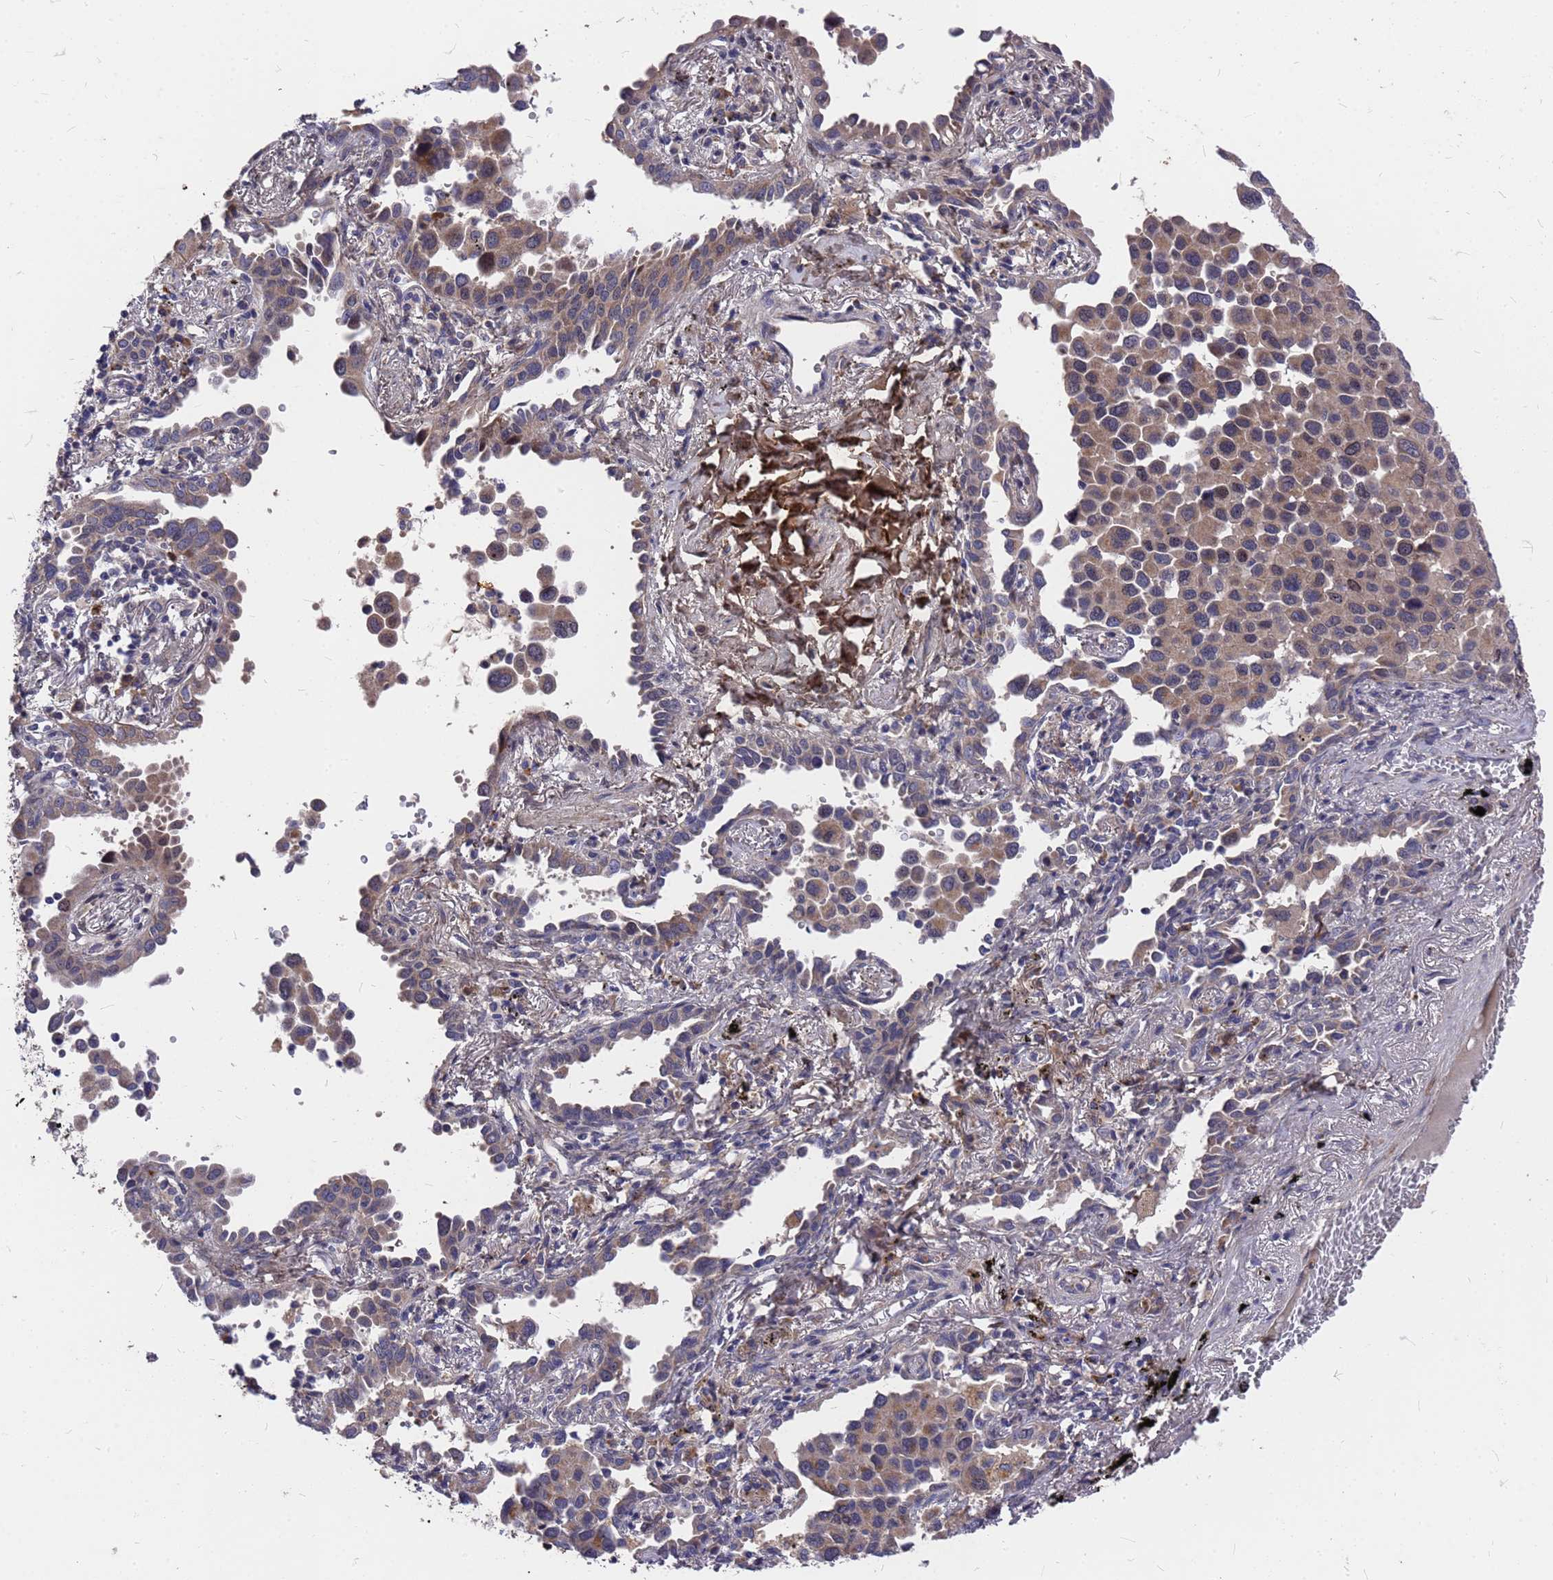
{"staining": {"intensity": "weak", "quantity": "25%-75%", "location": "cytoplasmic/membranous"}, "tissue": "lung cancer", "cell_type": "Tumor cells", "image_type": "cancer", "snomed": [{"axis": "morphology", "description": "Adenocarcinoma, NOS"}, {"axis": "topography", "description": "Lung"}], "caption": "Weak cytoplasmic/membranous positivity for a protein is present in approximately 25%-75% of tumor cells of adenocarcinoma (lung) using immunohistochemistry (IHC).", "gene": "ZNF717", "patient": {"sex": "male", "age": 67}}